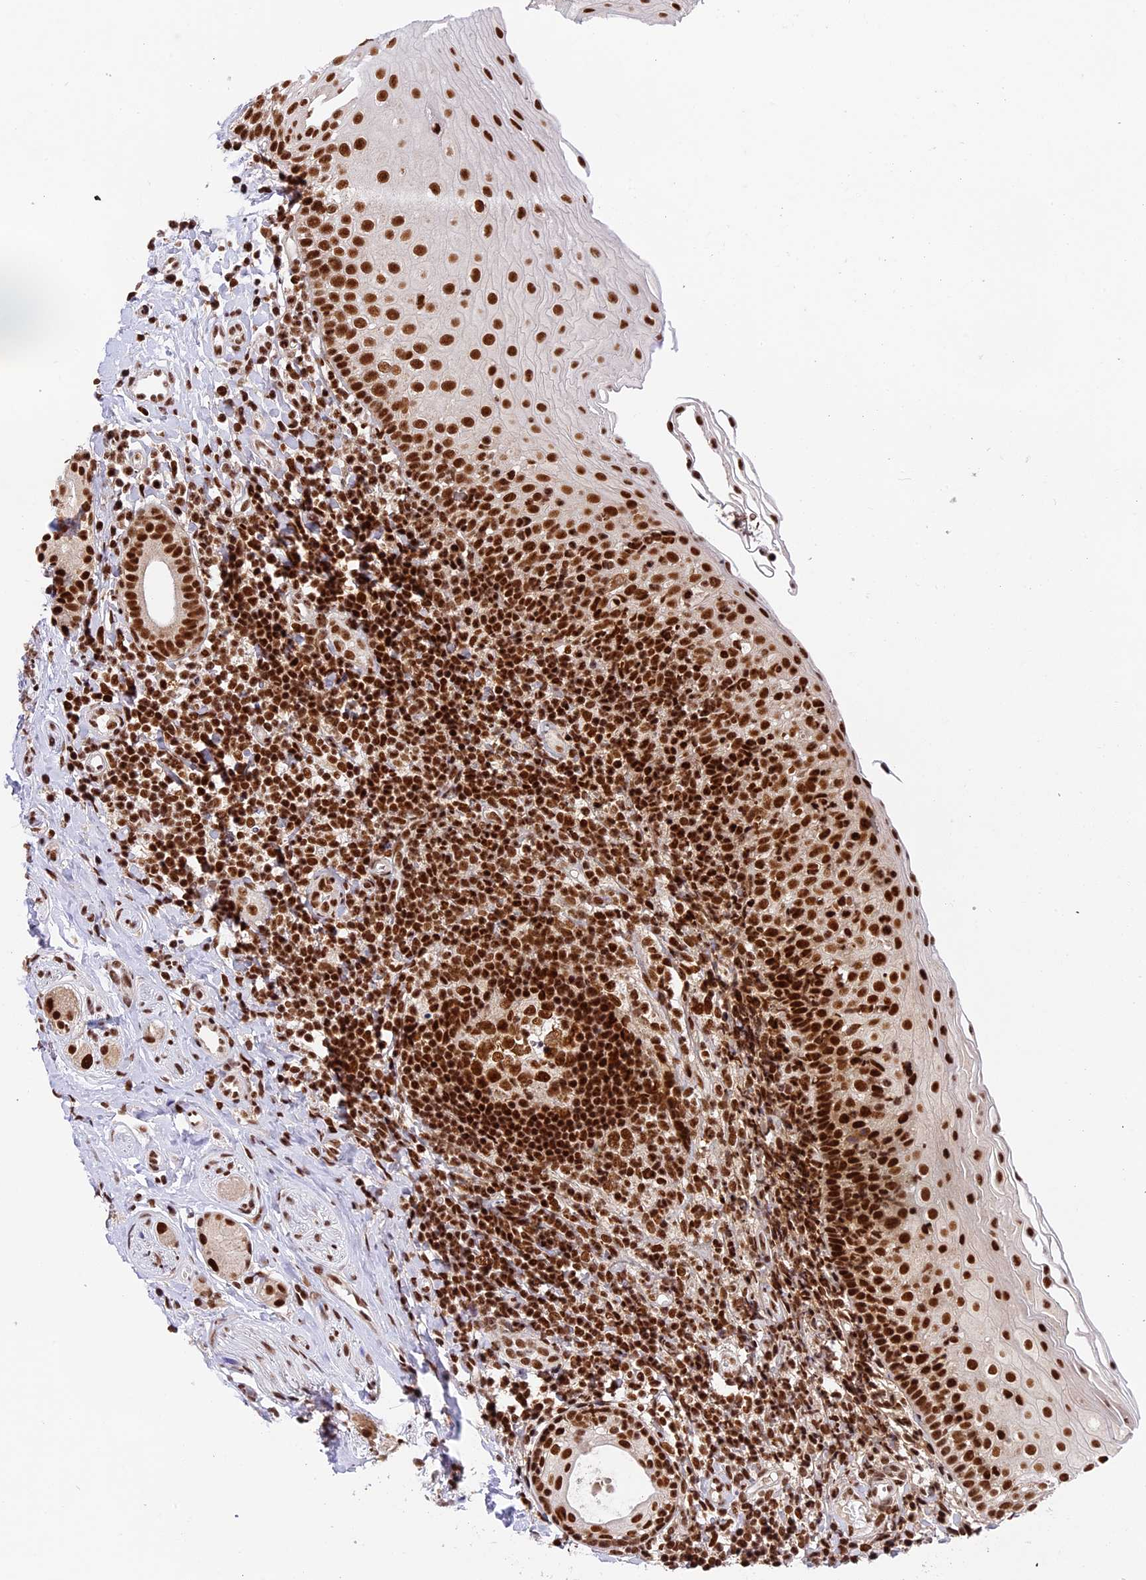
{"staining": {"intensity": "strong", "quantity": ">75%", "location": "nuclear"}, "tissue": "oral mucosa", "cell_type": "Squamous epithelial cells", "image_type": "normal", "snomed": [{"axis": "morphology", "description": "Normal tissue, NOS"}, {"axis": "topography", "description": "Oral tissue"}], "caption": "This is a histology image of IHC staining of unremarkable oral mucosa, which shows strong expression in the nuclear of squamous epithelial cells.", "gene": "RAMACL", "patient": {"sex": "male", "age": 46}}